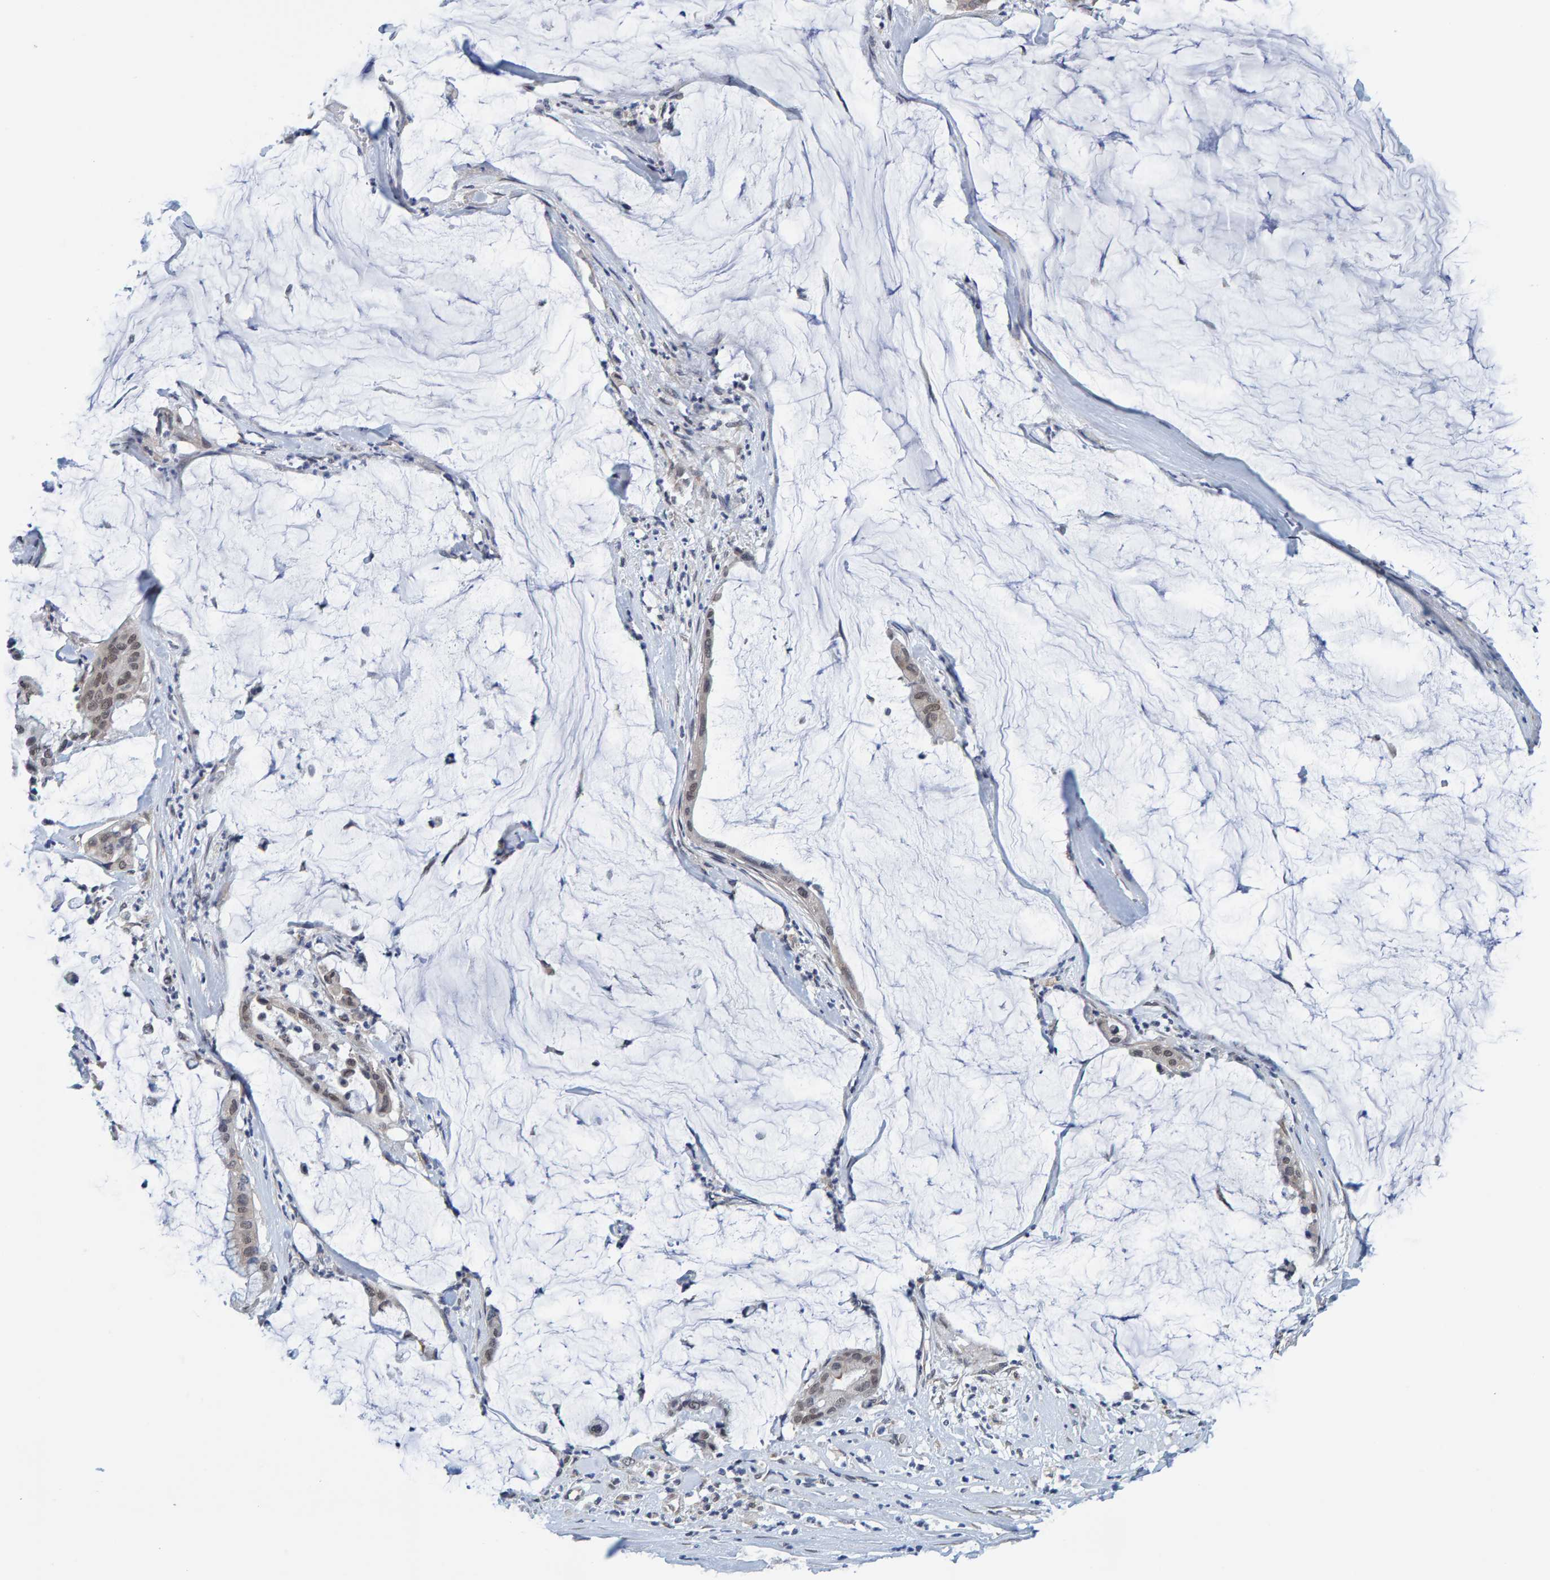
{"staining": {"intensity": "weak", "quantity": "25%-75%", "location": "nuclear"}, "tissue": "pancreatic cancer", "cell_type": "Tumor cells", "image_type": "cancer", "snomed": [{"axis": "morphology", "description": "Adenocarcinoma, NOS"}, {"axis": "topography", "description": "Pancreas"}], "caption": "Immunohistochemical staining of pancreatic cancer (adenocarcinoma) demonstrates low levels of weak nuclear positivity in approximately 25%-75% of tumor cells. (Brightfield microscopy of DAB IHC at high magnification).", "gene": "SCRN2", "patient": {"sex": "male", "age": 41}}